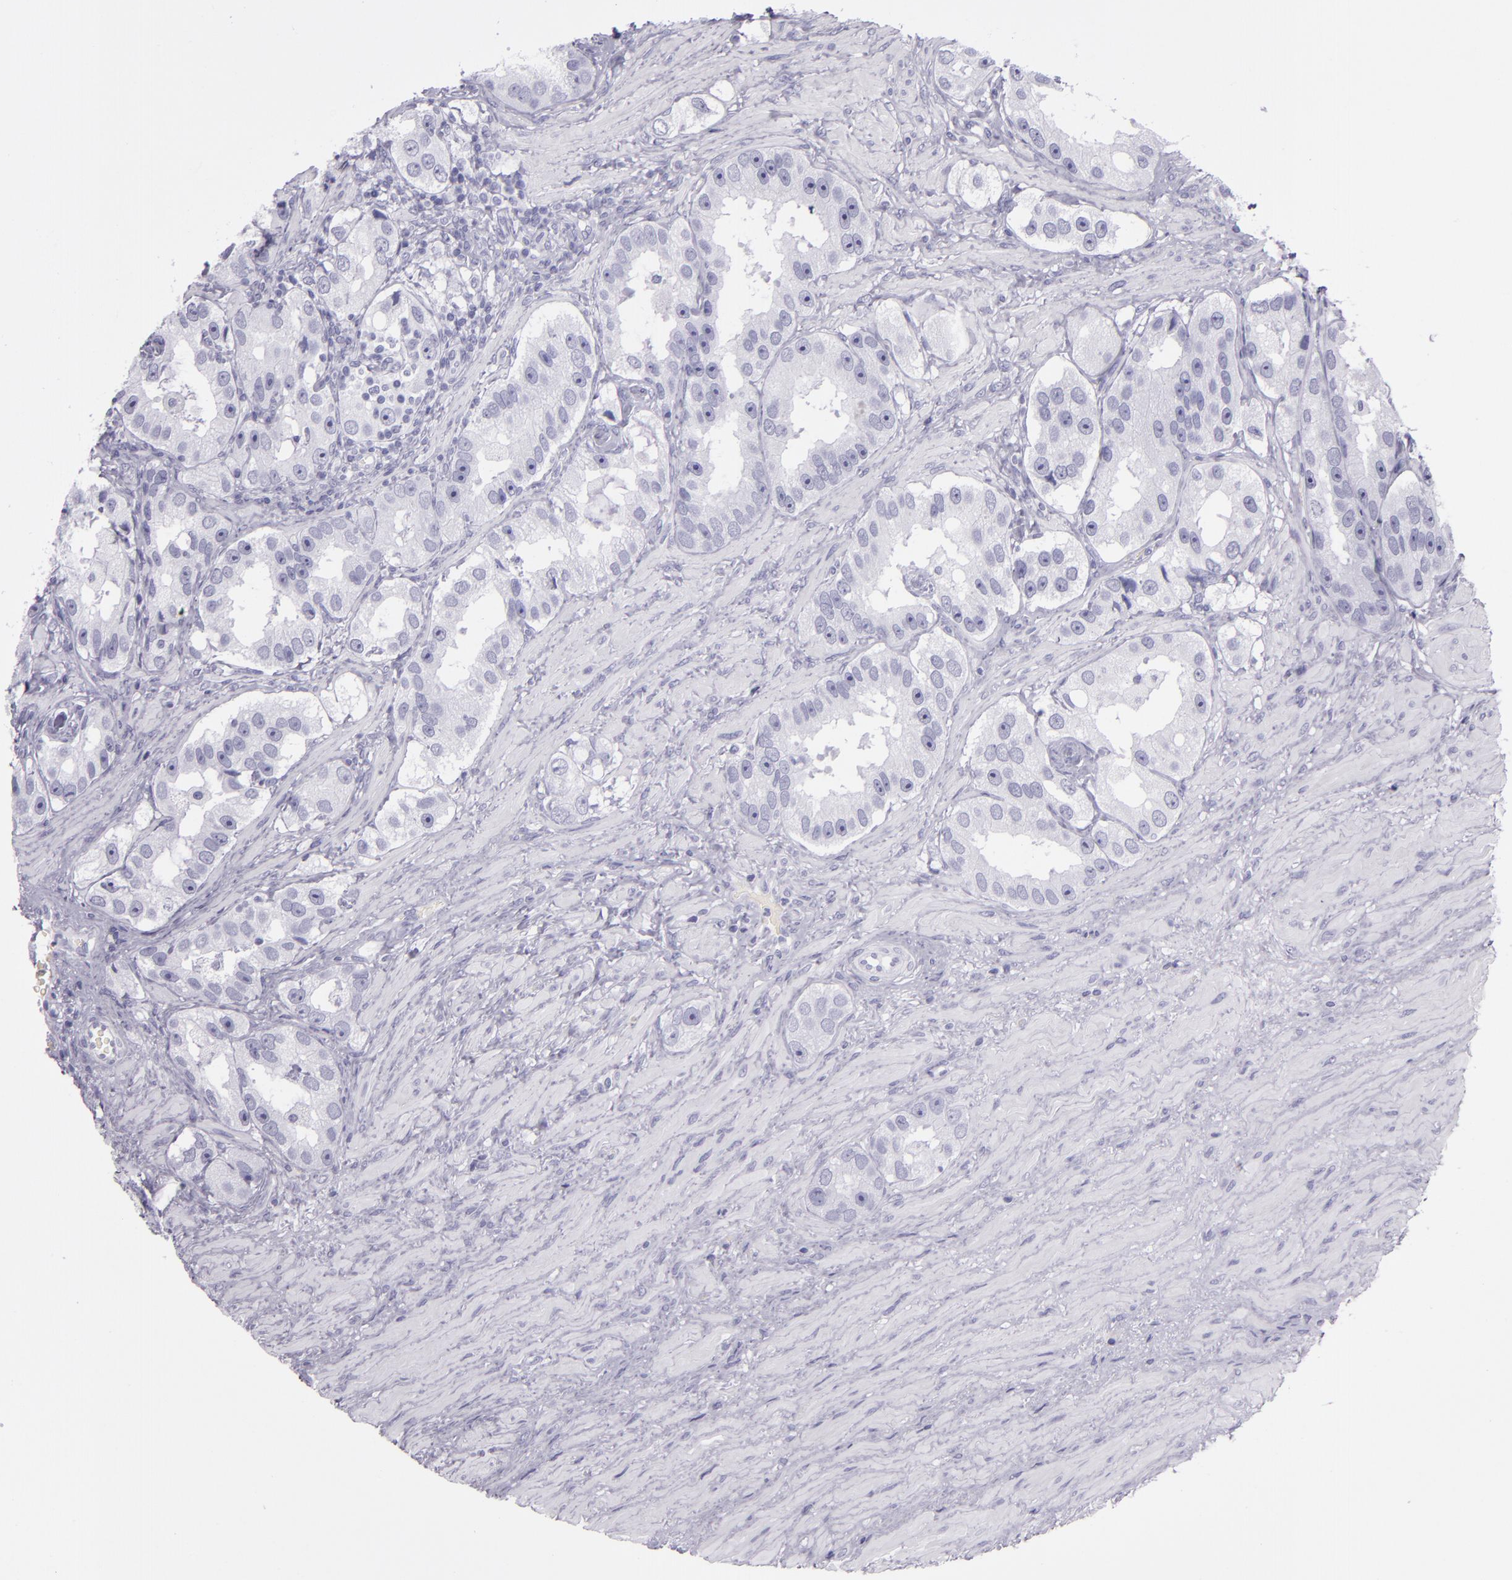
{"staining": {"intensity": "negative", "quantity": "none", "location": "none"}, "tissue": "prostate cancer", "cell_type": "Tumor cells", "image_type": "cancer", "snomed": [{"axis": "morphology", "description": "Adenocarcinoma, High grade"}, {"axis": "topography", "description": "Prostate"}], "caption": "There is no significant positivity in tumor cells of prostate cancer (adenocarcinoma (high-grade)). Brightfield microscopy of IHC stained with DAB (3,3'-diaminobenzidine) (brown) and hematoxylin (blue), captured at high magnification.", "gene": "CR2", "patient": {"sex": "male", "age": 63}}